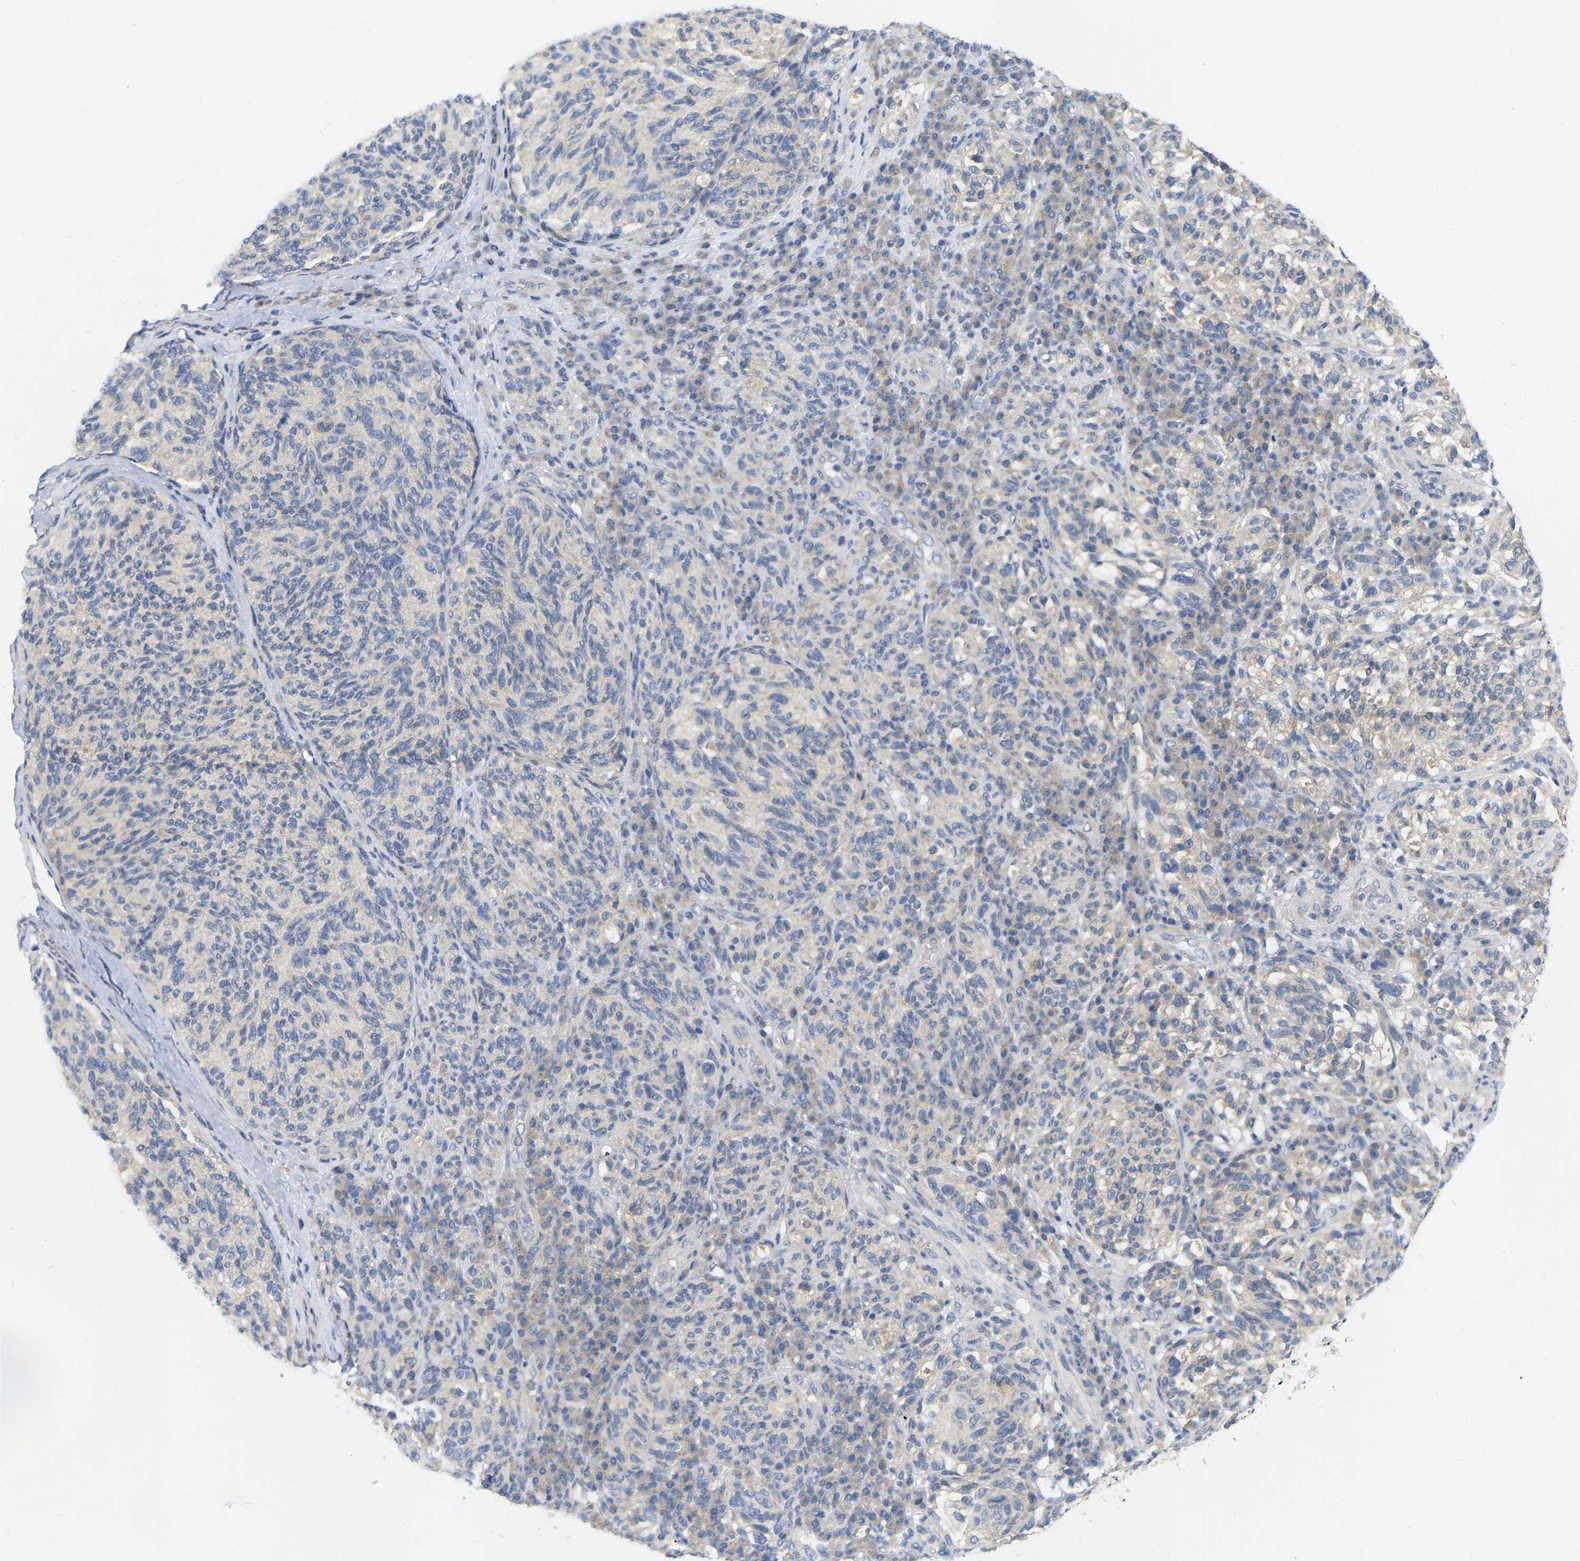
{"staining": {"intensity": "negative", "quantity": "none", "location": "none"}, "tissue": "melanoma", "cell_type": "Tumor cells", "image_type": "cancer", "snomed": [{"axis": "morphology", "description": "Malignant melanoma, NOS"}, {"axis": "topography", "description": "Skin"}], "caption": "The image demonstrates no staining of tumor cells in melanoma. (DAB (3,3'-diaminobenzidine) IHC, high magnification).", "gene": "WIPI2", "patient": {"sex": "female", "age": 73}}